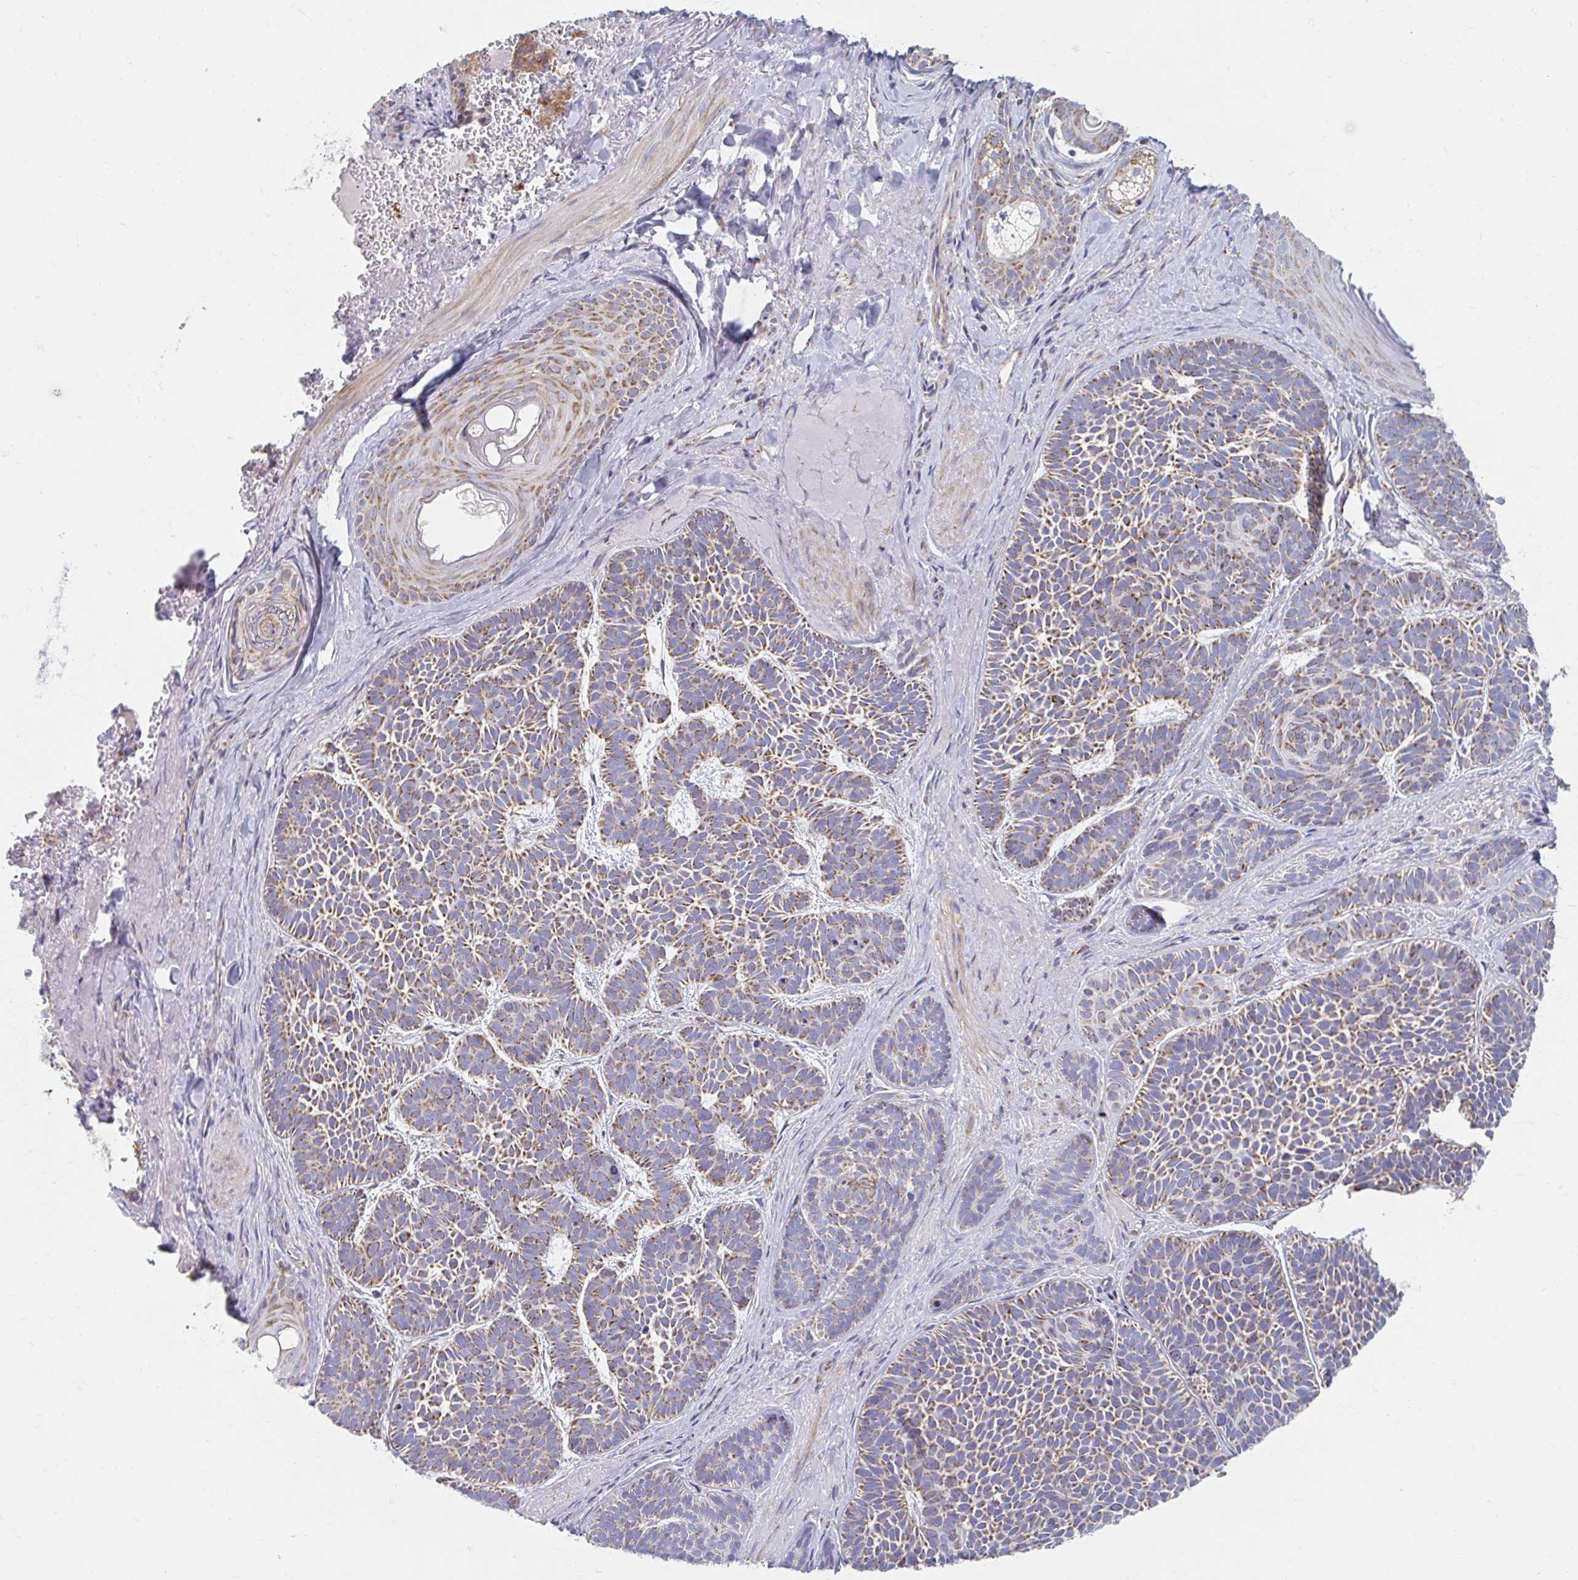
{"staining": {"intensity": "moderate", "quantity": ">75%", "location": "cytoplasmic/membranous"}, "tissue": "skin cancer", "cell_type": "Tumor cells", "image_type": "cancer", "snomed": [{"axis": "morphology", "description": "Basal cell carcinoma"}, {"axis": "topography", "description": "Skin"}], "caption": "An IHC micrograph of tumor tissue is shown. Protein staining in brown shows moderate cytoplasmic/membranous positivity in skin cancer (basal cell carcinoma) within tumor cells.", "gene": "MAVS", "patient": {"sex": "male", "age": 81}}